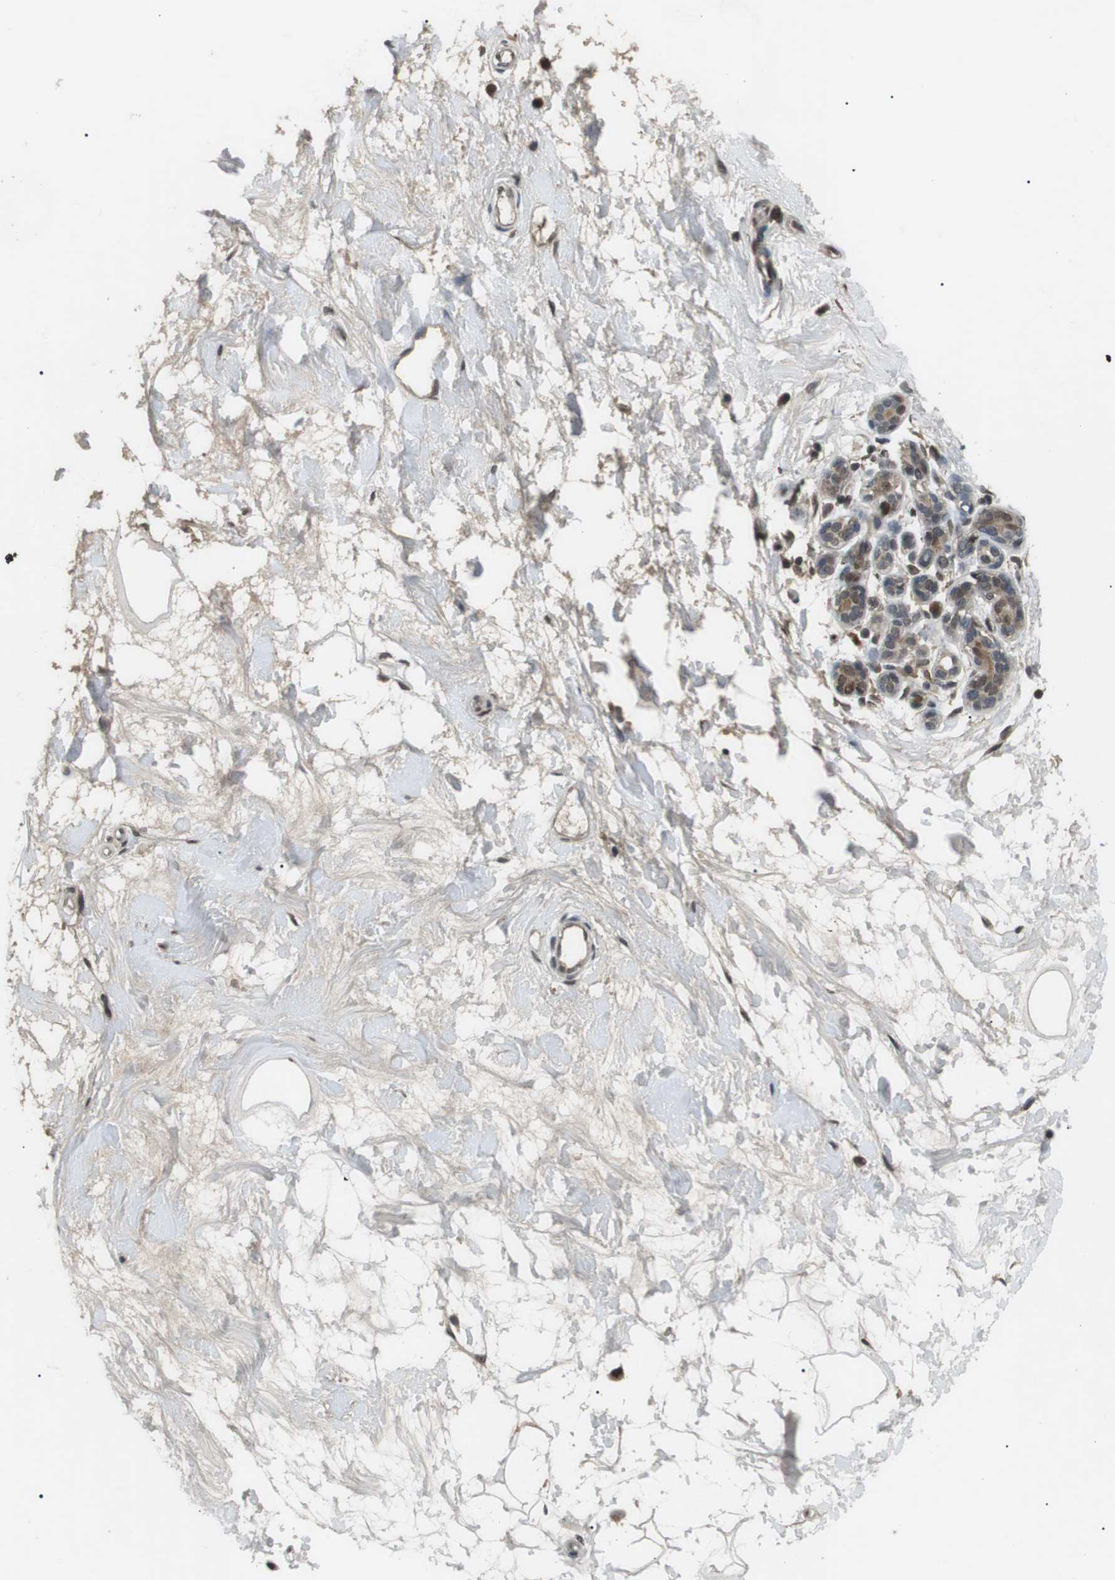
{"staining": {"intensity": "moderate", "quantity": ">75%", "location": "cytoplasmic/membranous,nuclear"}, "tissue": "breast", "cell_type": "Adipocytes", "image_type": "normal", "snomed": [{"axis": "morphology", "description": "Normal tissue, NOS"}, {"axis": "morphology", "description": "Lobular carcinoma"}, {"axis": "topography", "description": "Breast"}], "caption": "An IHC histopathology image of unremarkable tissue is shown. Protein staining in brown shows moderate cytoplasmic/membranous,nuclear positivity in breast within adipocytes.", "gene": "ORAI3", "patient": {"sex": "female", "age": 59}}